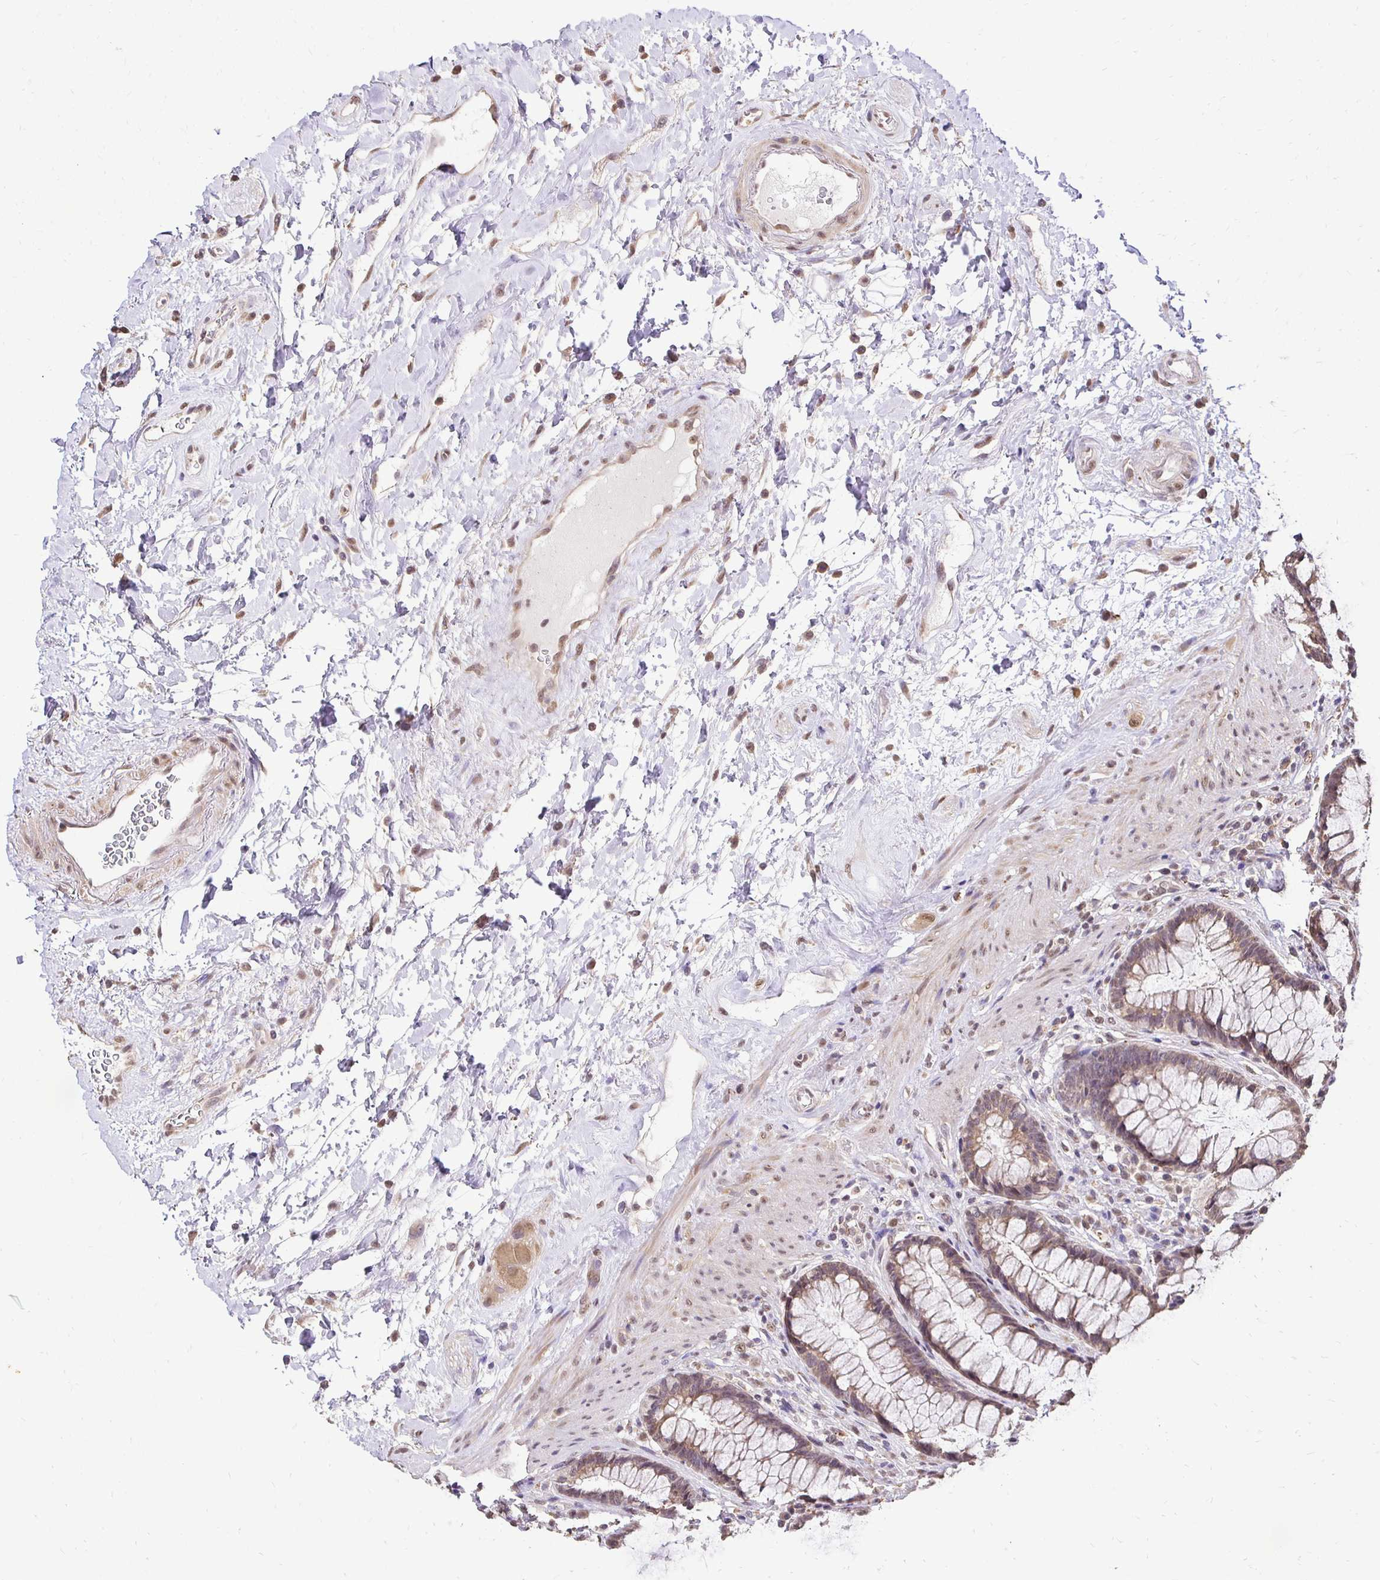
{"staining": {"intensity": "moderate", "quantity": ">75%", "location": "cytoplasmic/membranous"}, "tissue": "rectum", "cell_type": "Glandular cells", "image_type": "normal", "snomed": [{"axis": "morphology", "description": "Normal tissue, NOS"}, {"axis": "topography", "description": "Rectum"}], "caption": "Immunohistochemical staining of unremarkable rectum shows >75% levels of moderate cytoplasmic/membranous protein positivity in about >75% of glandular cells.", "gene": "RHEBL1", "patient": {"sex": "male", "age": 72}}